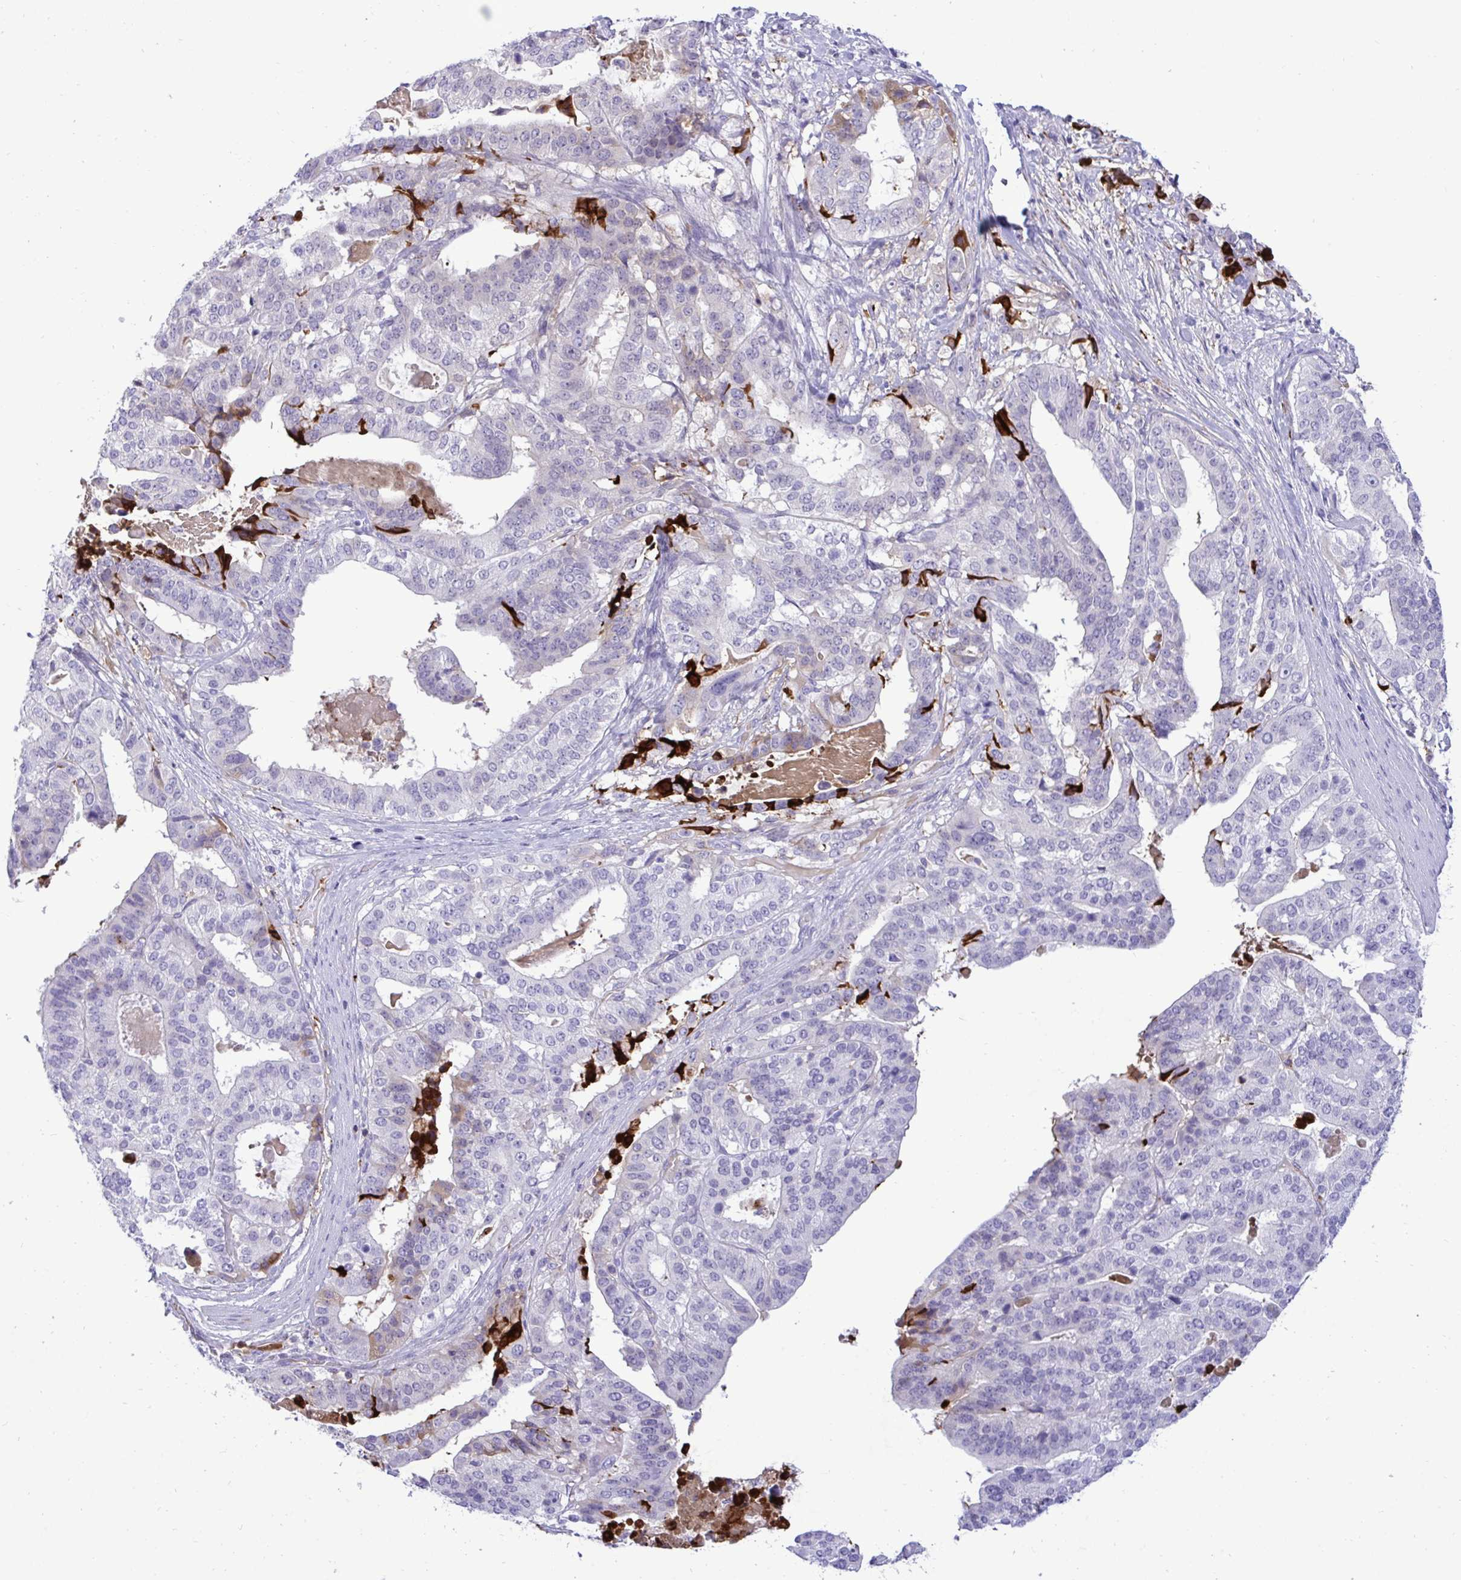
{"staining": {"intensity": "strong", "quantity": "<25%", "location": "cytoplasmic/membranous"}, "tissue": "stomach cancer", "cell_type": "Tumor cells", "image_type": "cancer", "snomed": [{"axis": "morphology", "description": "Adenocarcinoma, NOS"}, {"axis": "topography", "description": "Stomach"}], "caption": "This is a histology image of immunohistochemistry staining of adenocarcinoma (stomach), which shows strong positivity in the cytoplasmic/membranous of tumor cells.", "gene": "F2", "patient": {"sex": "male", "age": 48}}